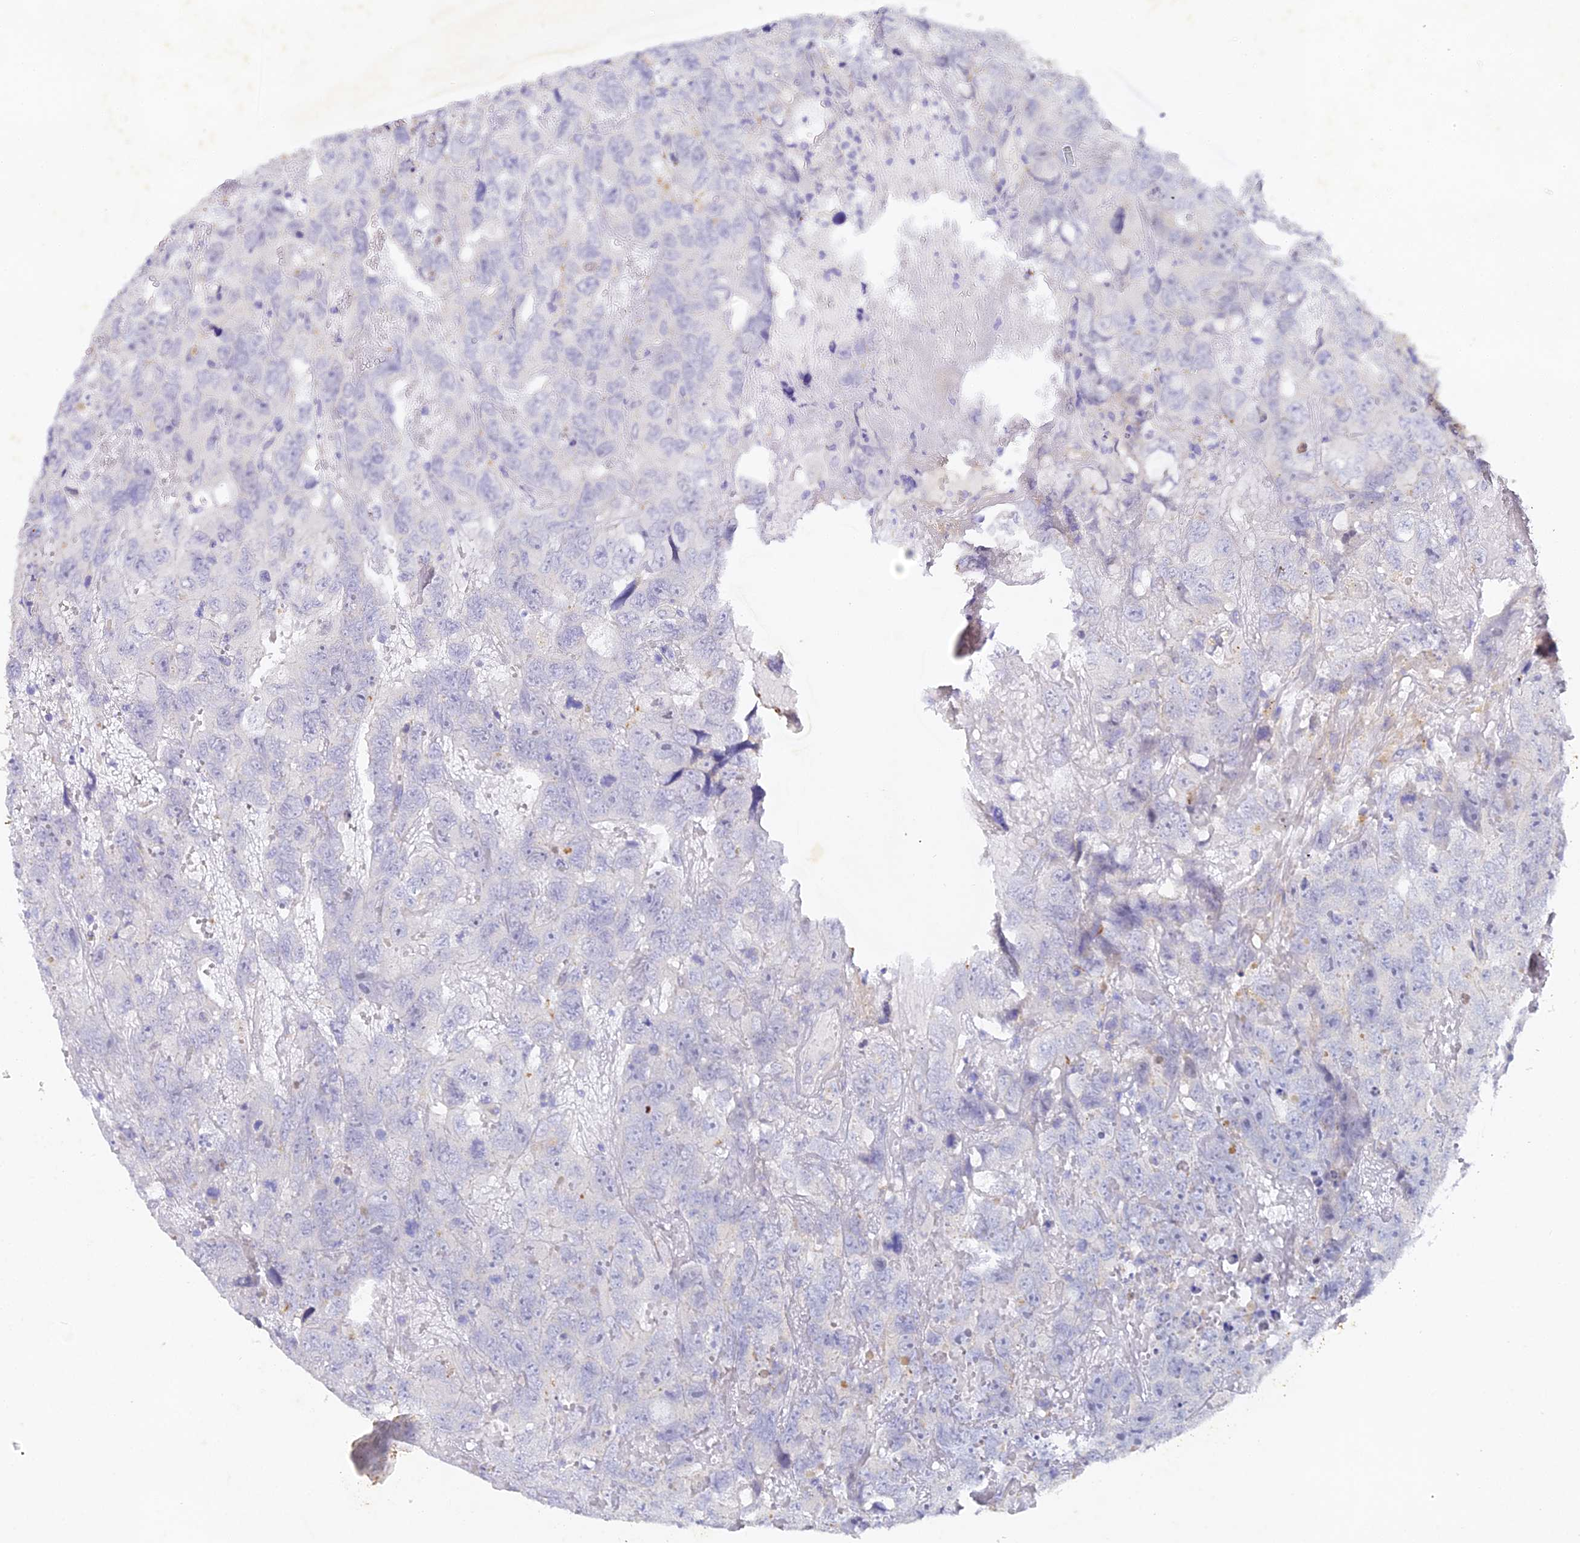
{"staining": {"intensity": "negative", "quantity": "none", "location": "none"}, "tissue": "testis cancer", "cell_type": "Tumor cells", "image_type": "cancer", "snomed": [{"axis": "morphology", "description": "Carcinoma, Embryonal, NOS"}, {"axis": "topography", "description": "Testis"}], "caption": "Immunohistochemical staining of human testis cancer exhibits no significant positivity in tumor cells.", "gene": "DONSON", "patient": {"sex": "male", "age": 45}}